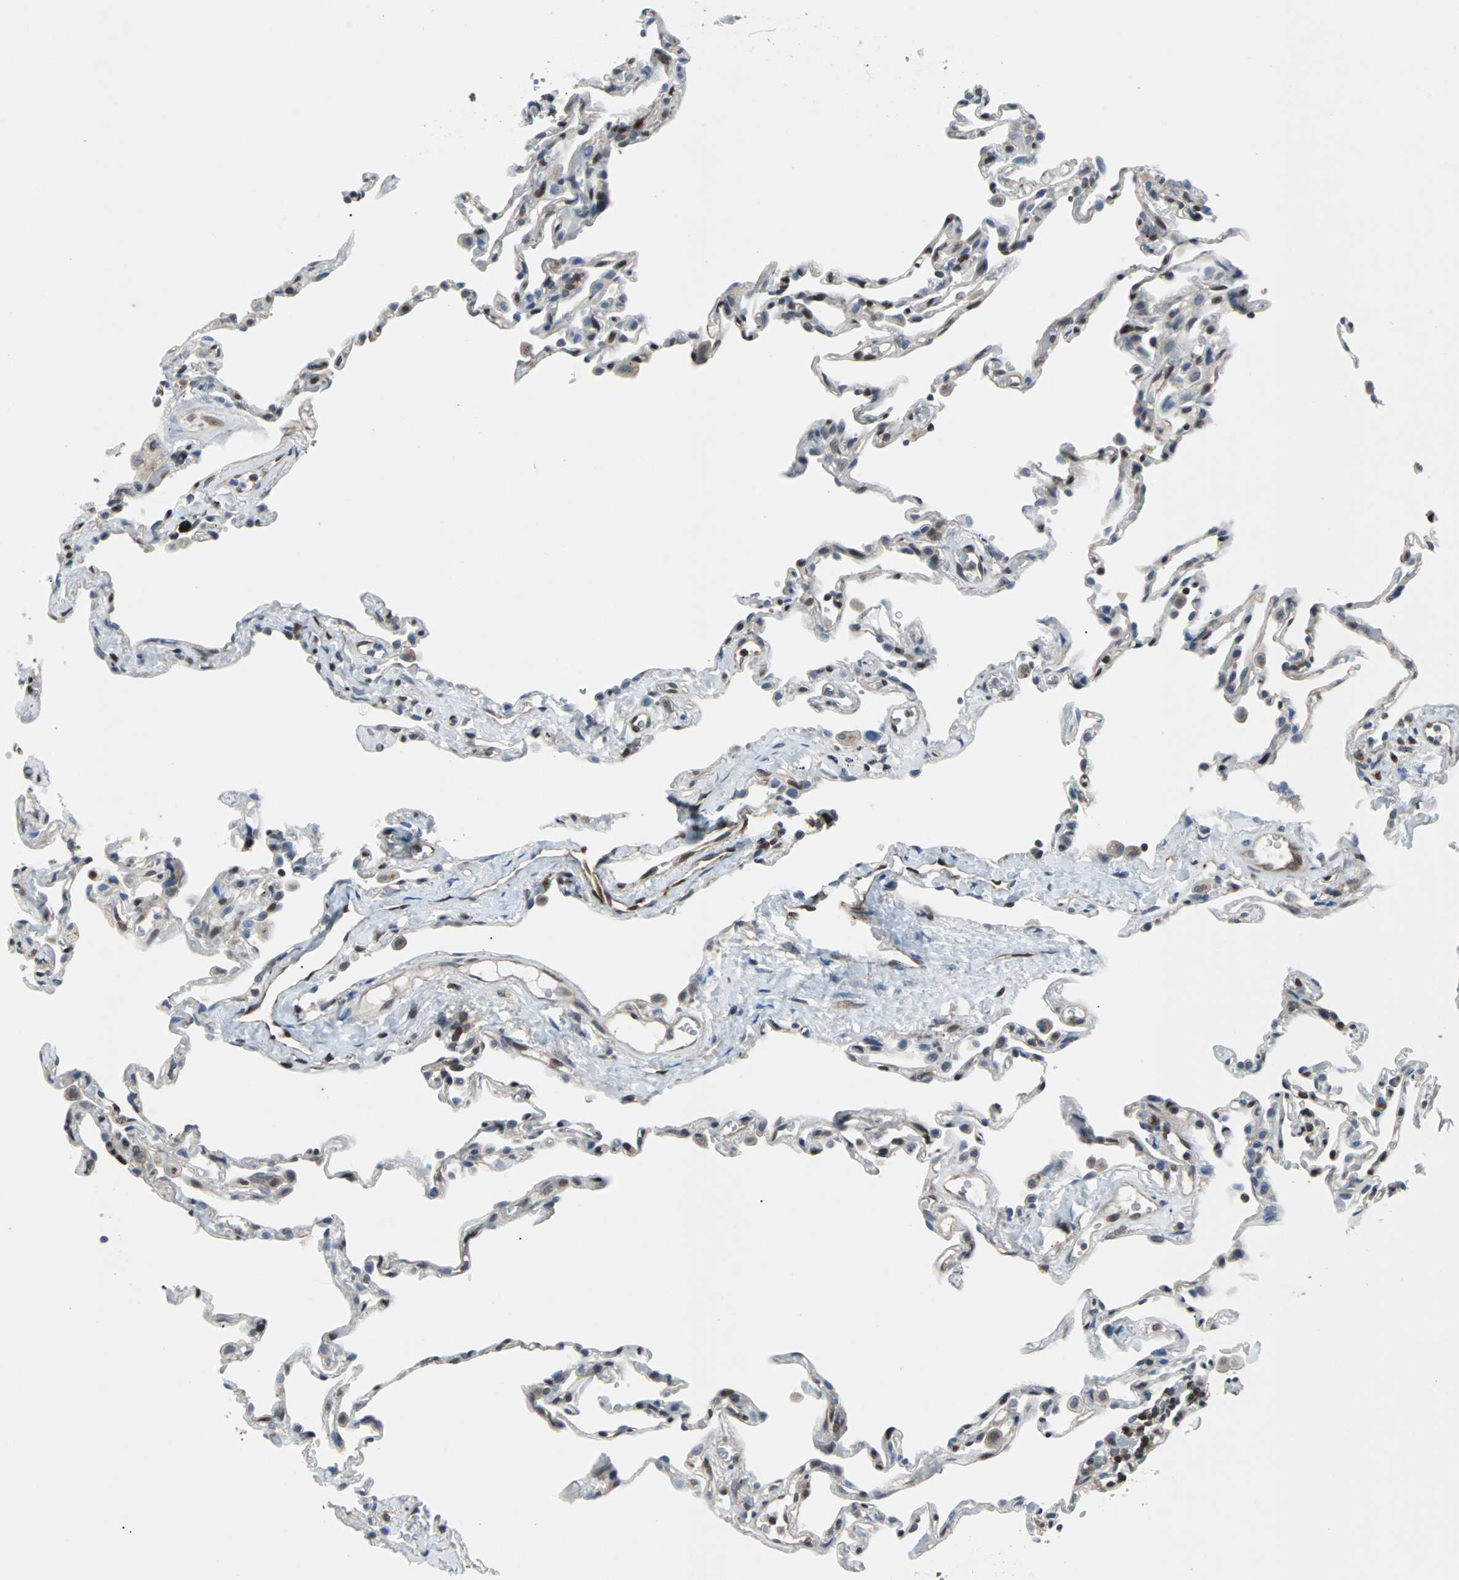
{"staining": {"intensity": "negative", "quantity": "none", "location": "none"}, "tissue": "lung", "cell_type": "Alveolar cells", "image_type": "normal", "snomed": [{"axis": "morphology", "description": "Normal tissue, NOS"}, {"axis": "topography", "description": "Lung"}], "caption": "Immunohistochemical staining of normal human lung exhibits no significant positivity in alveolar cells.", "gene": "MAP2K6", "patient": {"sex": "male", "age": 59}}